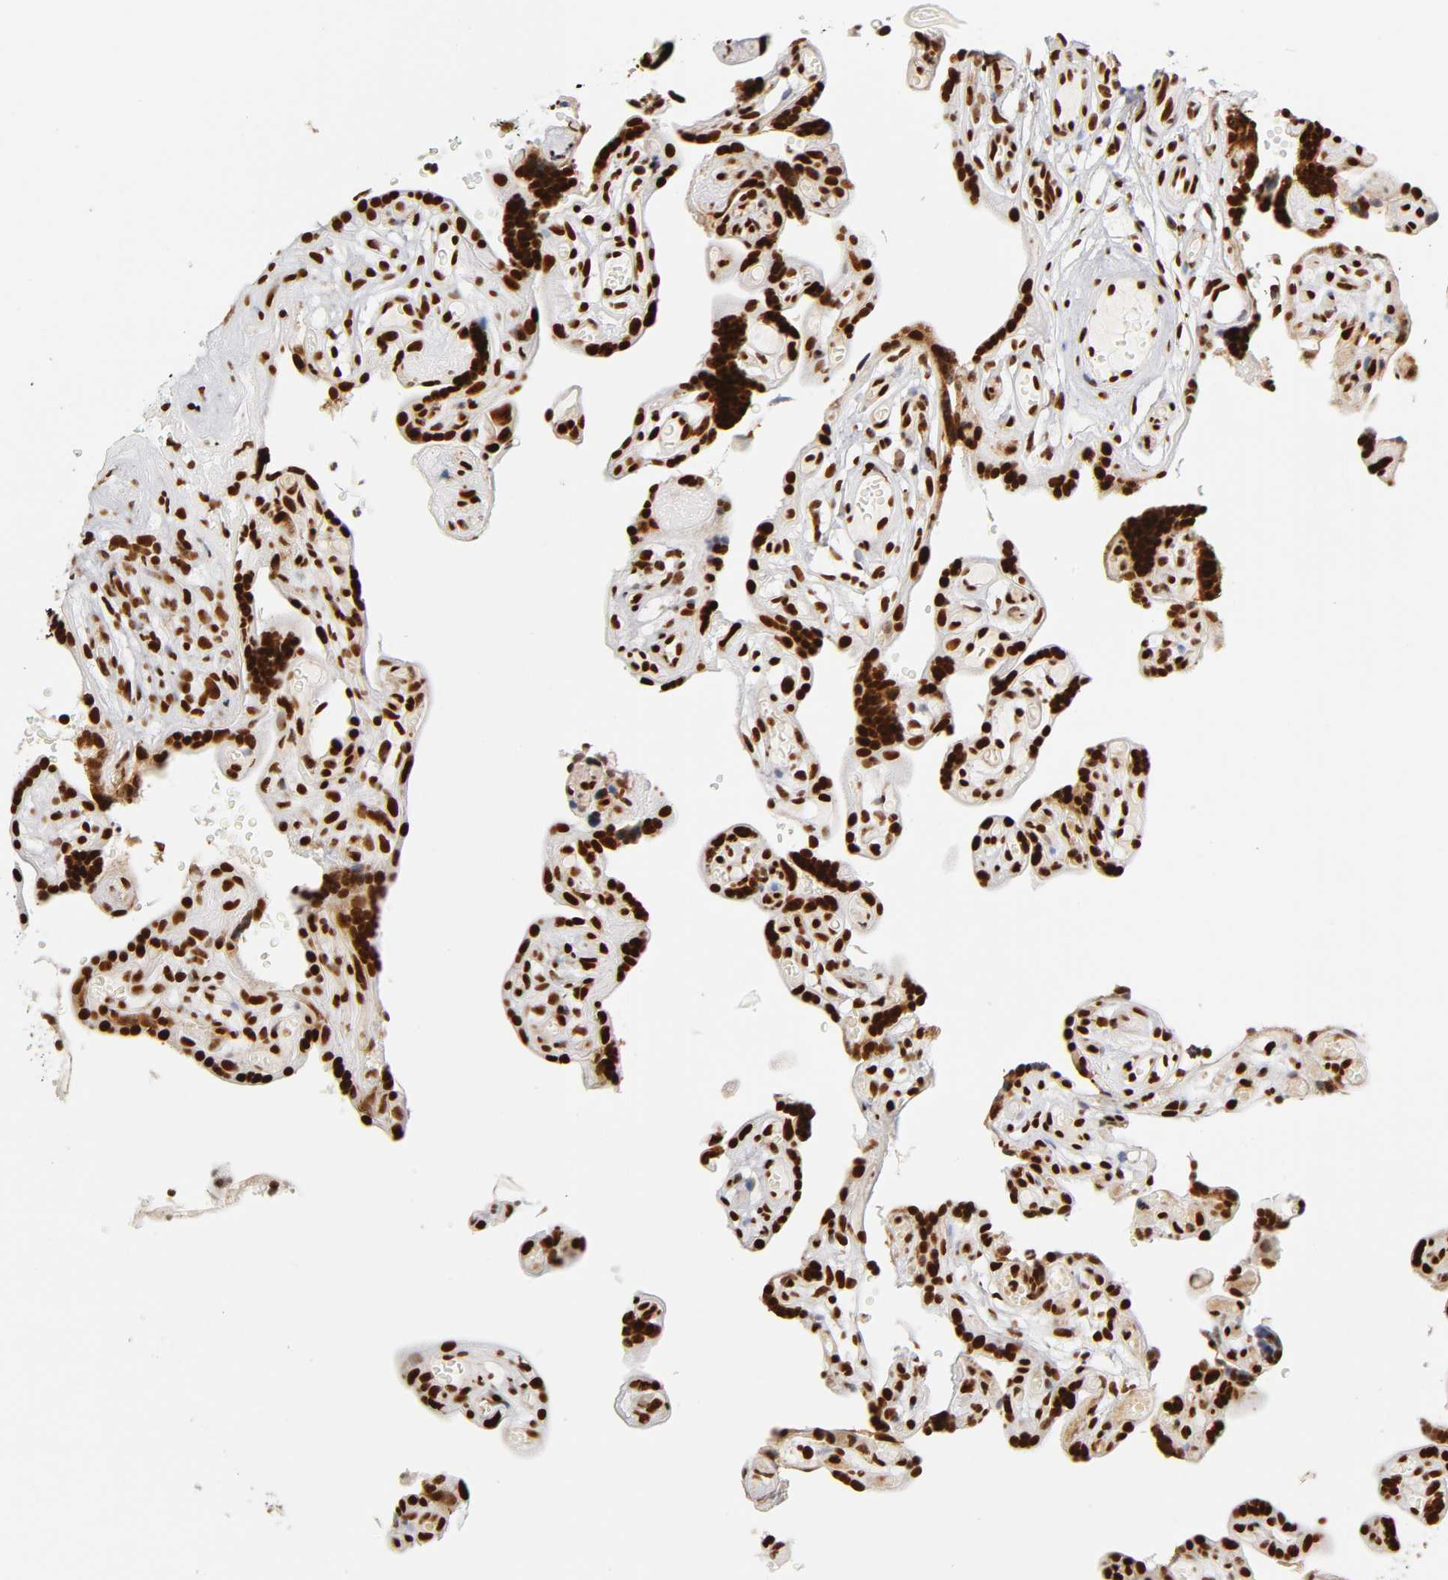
{"staining": {"intensity": "strong", "quantity": ">75%", "location": "nuclear"}, "tissue": "placenta", "cell_type": "Trophoblastic cells", "image_type": "normal", "snomed": [{"axis": "morphology", "description": "Normal tissue, NOS"}, {"axis": "topography", "description": "Placenta"}], "caption": "Benign placenta was stained to show a protein in brown. There is high levels of strong nuclear staining in about >75% of trophoblastic cells.", "gene": "XRCC6", "patient": {"sex": "female", "age": 30}}